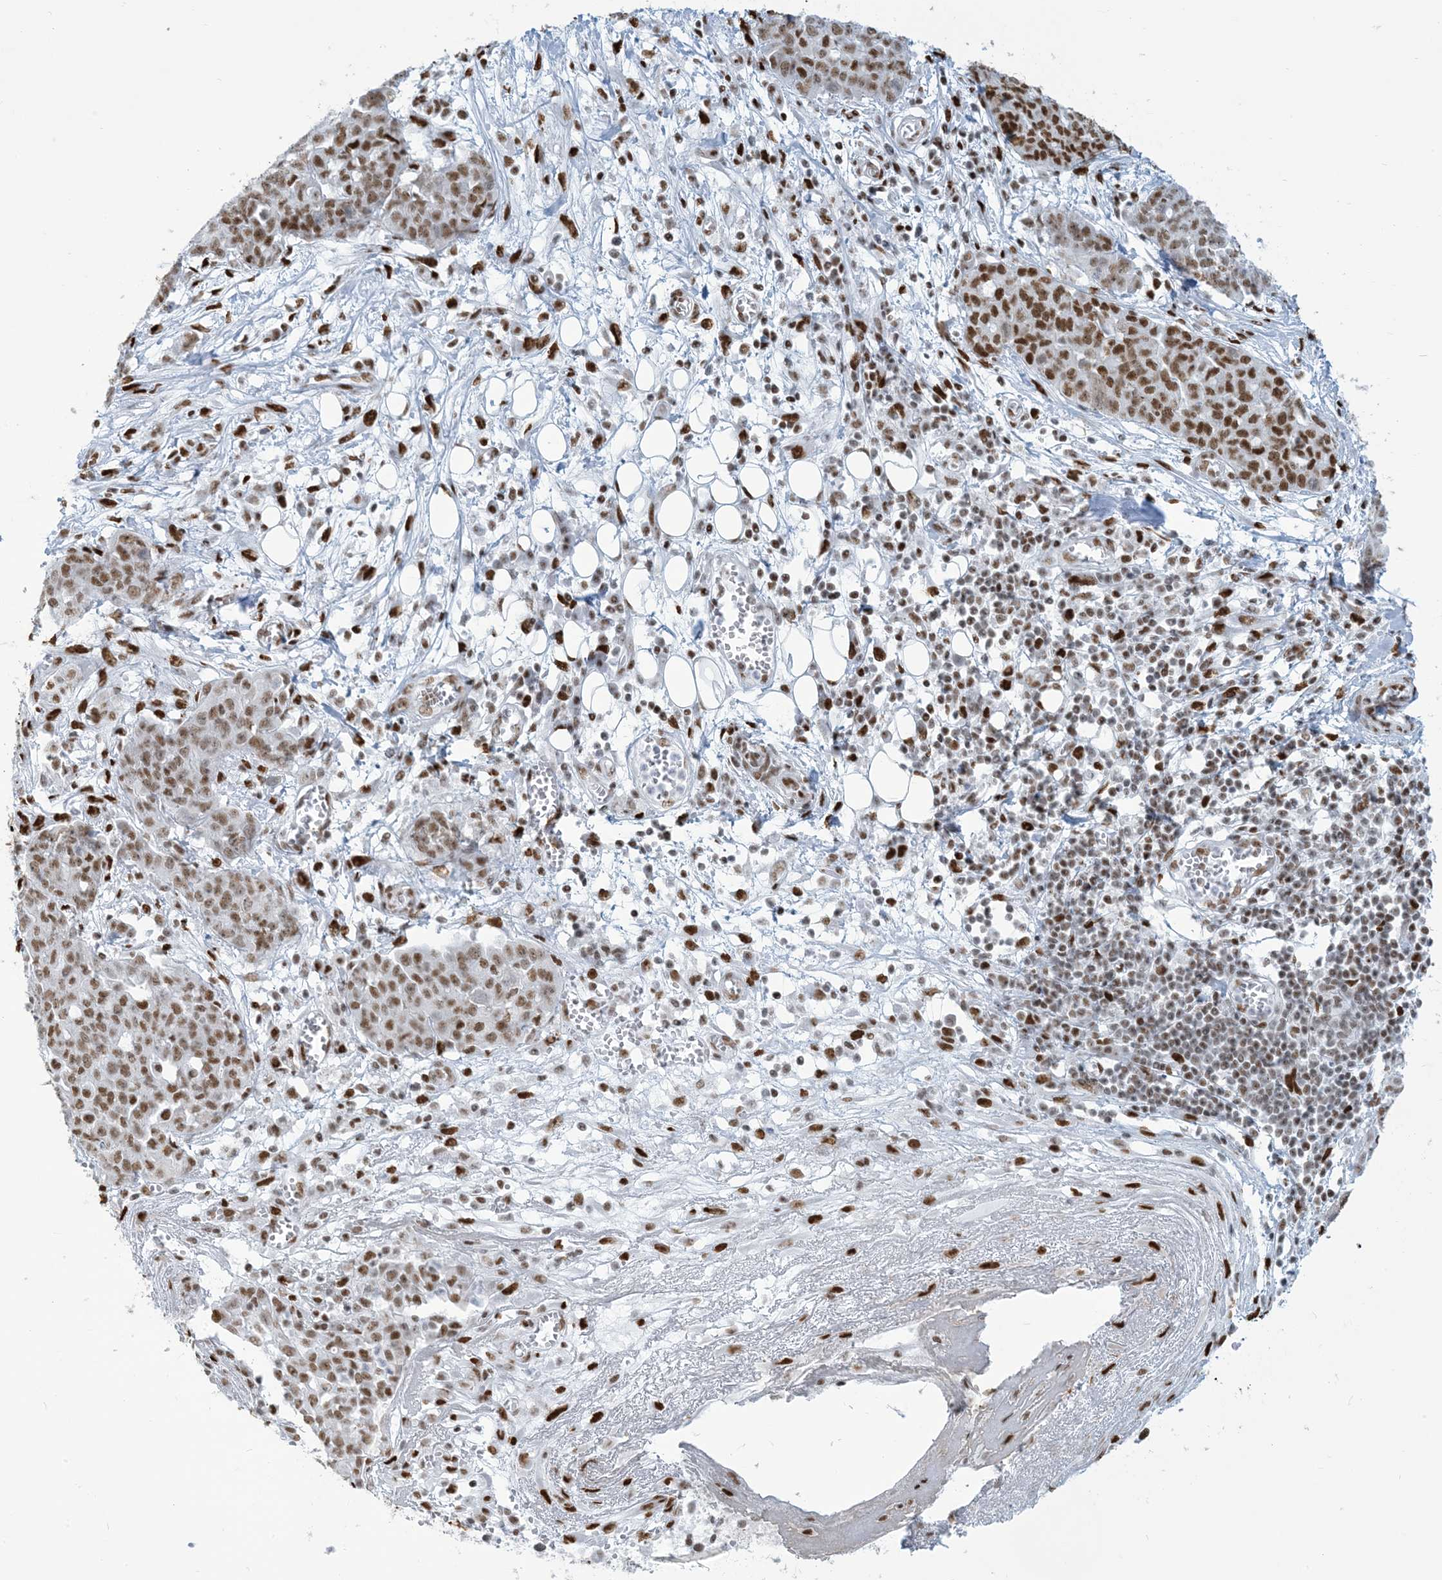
{"staining": {"intensity": "moderate", "quantity": ">75%", "location": "nuclear"}, "tissue": "ovarian cancer", "cell_type": "Tumor cells", "image_type": "cancer", "snomed": [{"axis": "morphology", "description": "Cystadenocarcinoma, serous, NOS"}, {"axis": "topography", "description": "Soft tissue"}, {"axis": "topography", "description": "Ovary"}], "caption": "A micrograph of human serous cystadenocarcinoma (ovarian) stained for a protein reveals moderate nuclear brown staining in tumor cells. The staining is performed using DAB (3,3'-diaminobenzidine) brown chromogen to label protein expression. The nuclei are counter-stained blue using hematoxylin.", "gene": "STAG1", "patient": {"sex": "female", "age": 57}}